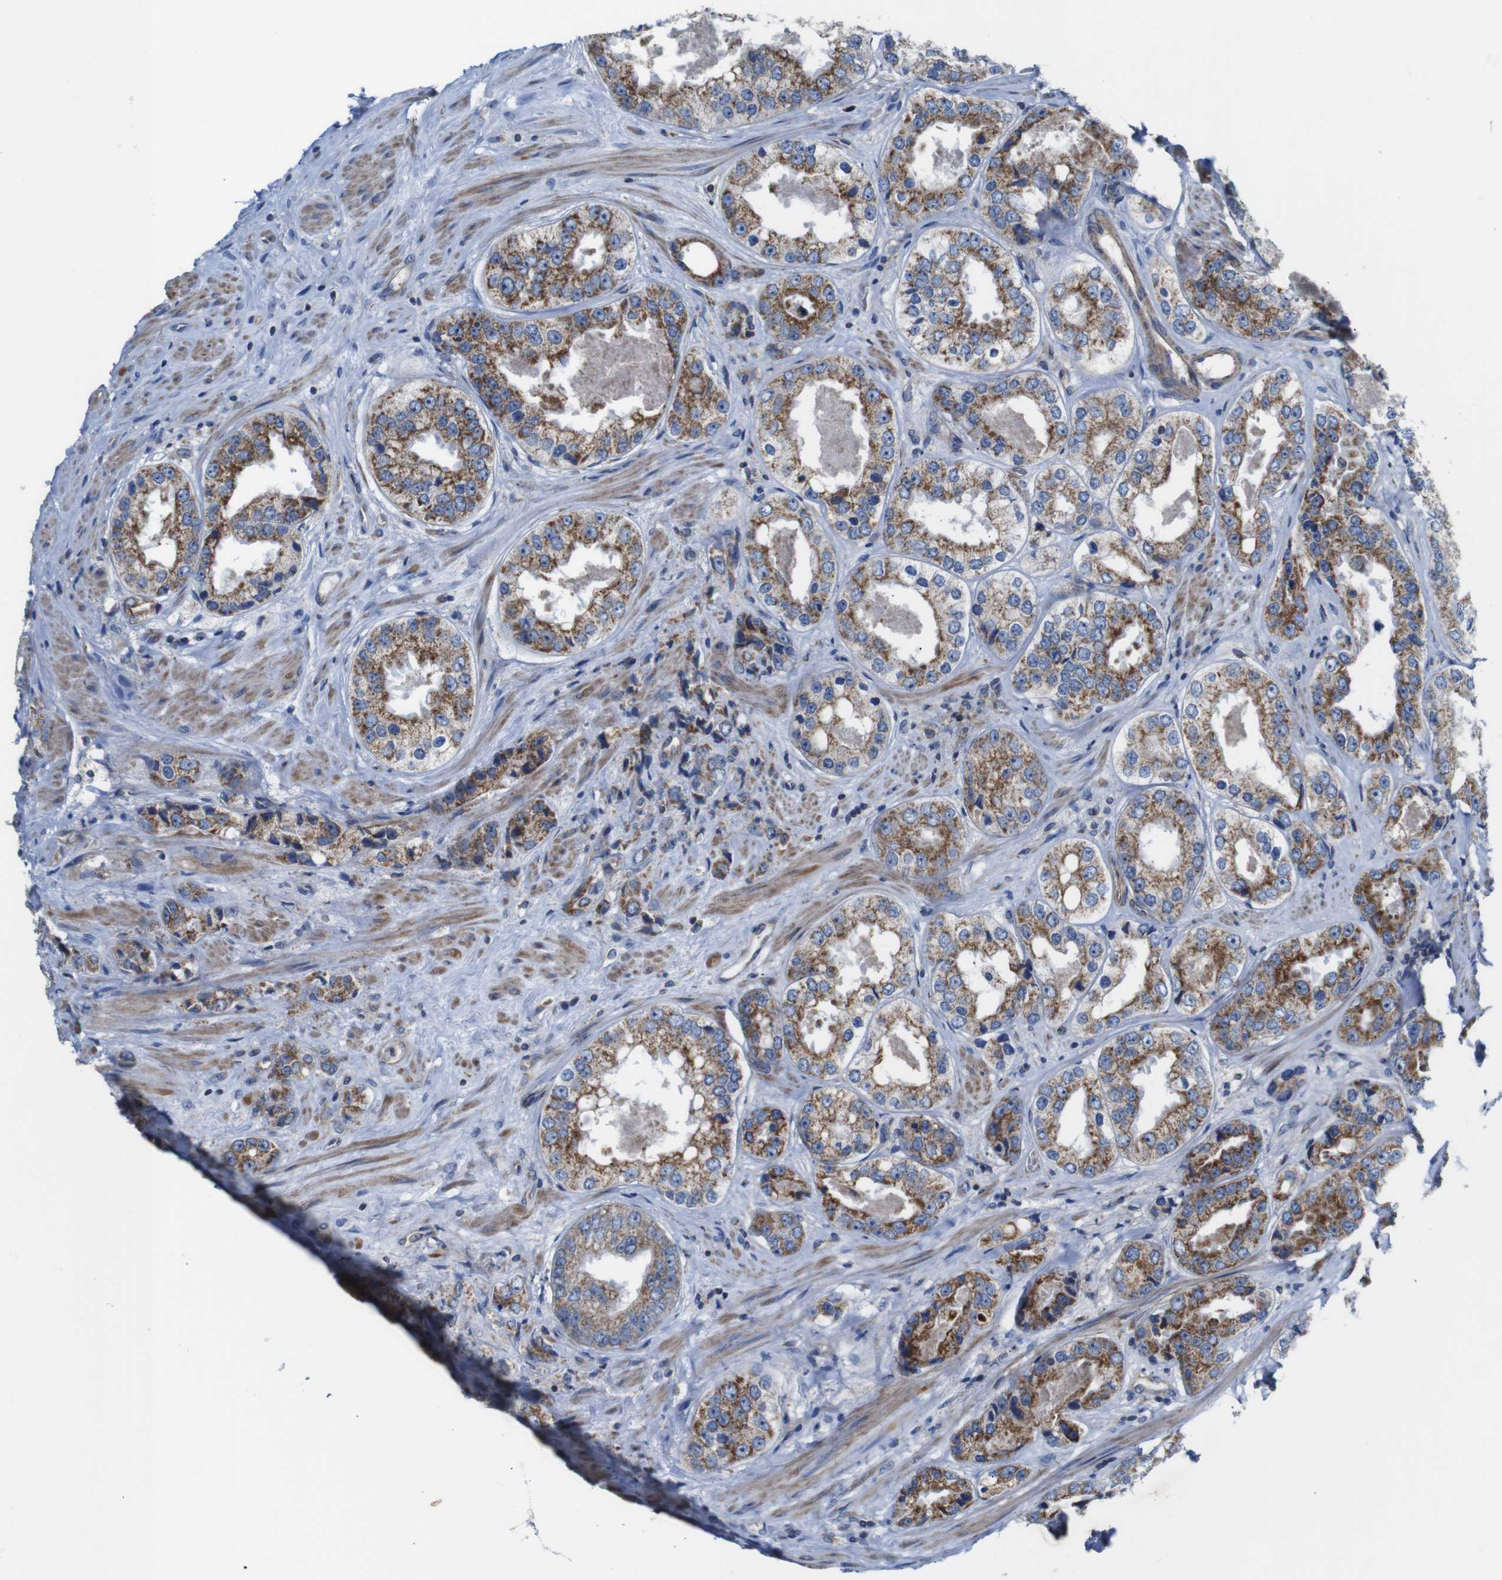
{"staining": {"intensity": "moderate", "quantity": ">75%", "location": "cytoplasmic/membranous"}, "tissue": "prostate cancer", "cell_type": "Tumor cells", "image_type": "cancer", "snomed": [{"axis": "morphology", "description": "Adenocarcinoma, High grade"}, {"axis": "topography", "description": "Prostate"}], "caption": "Moderate cytoplasmic/membranous positivity for a protein is seen in approximately >75% of tumor cells of prostate high-grade adenocarcinoma using immunohistochemistry.", "gene": "PDCD1LG2", "patient": {"sex": "male", "age": 61}}